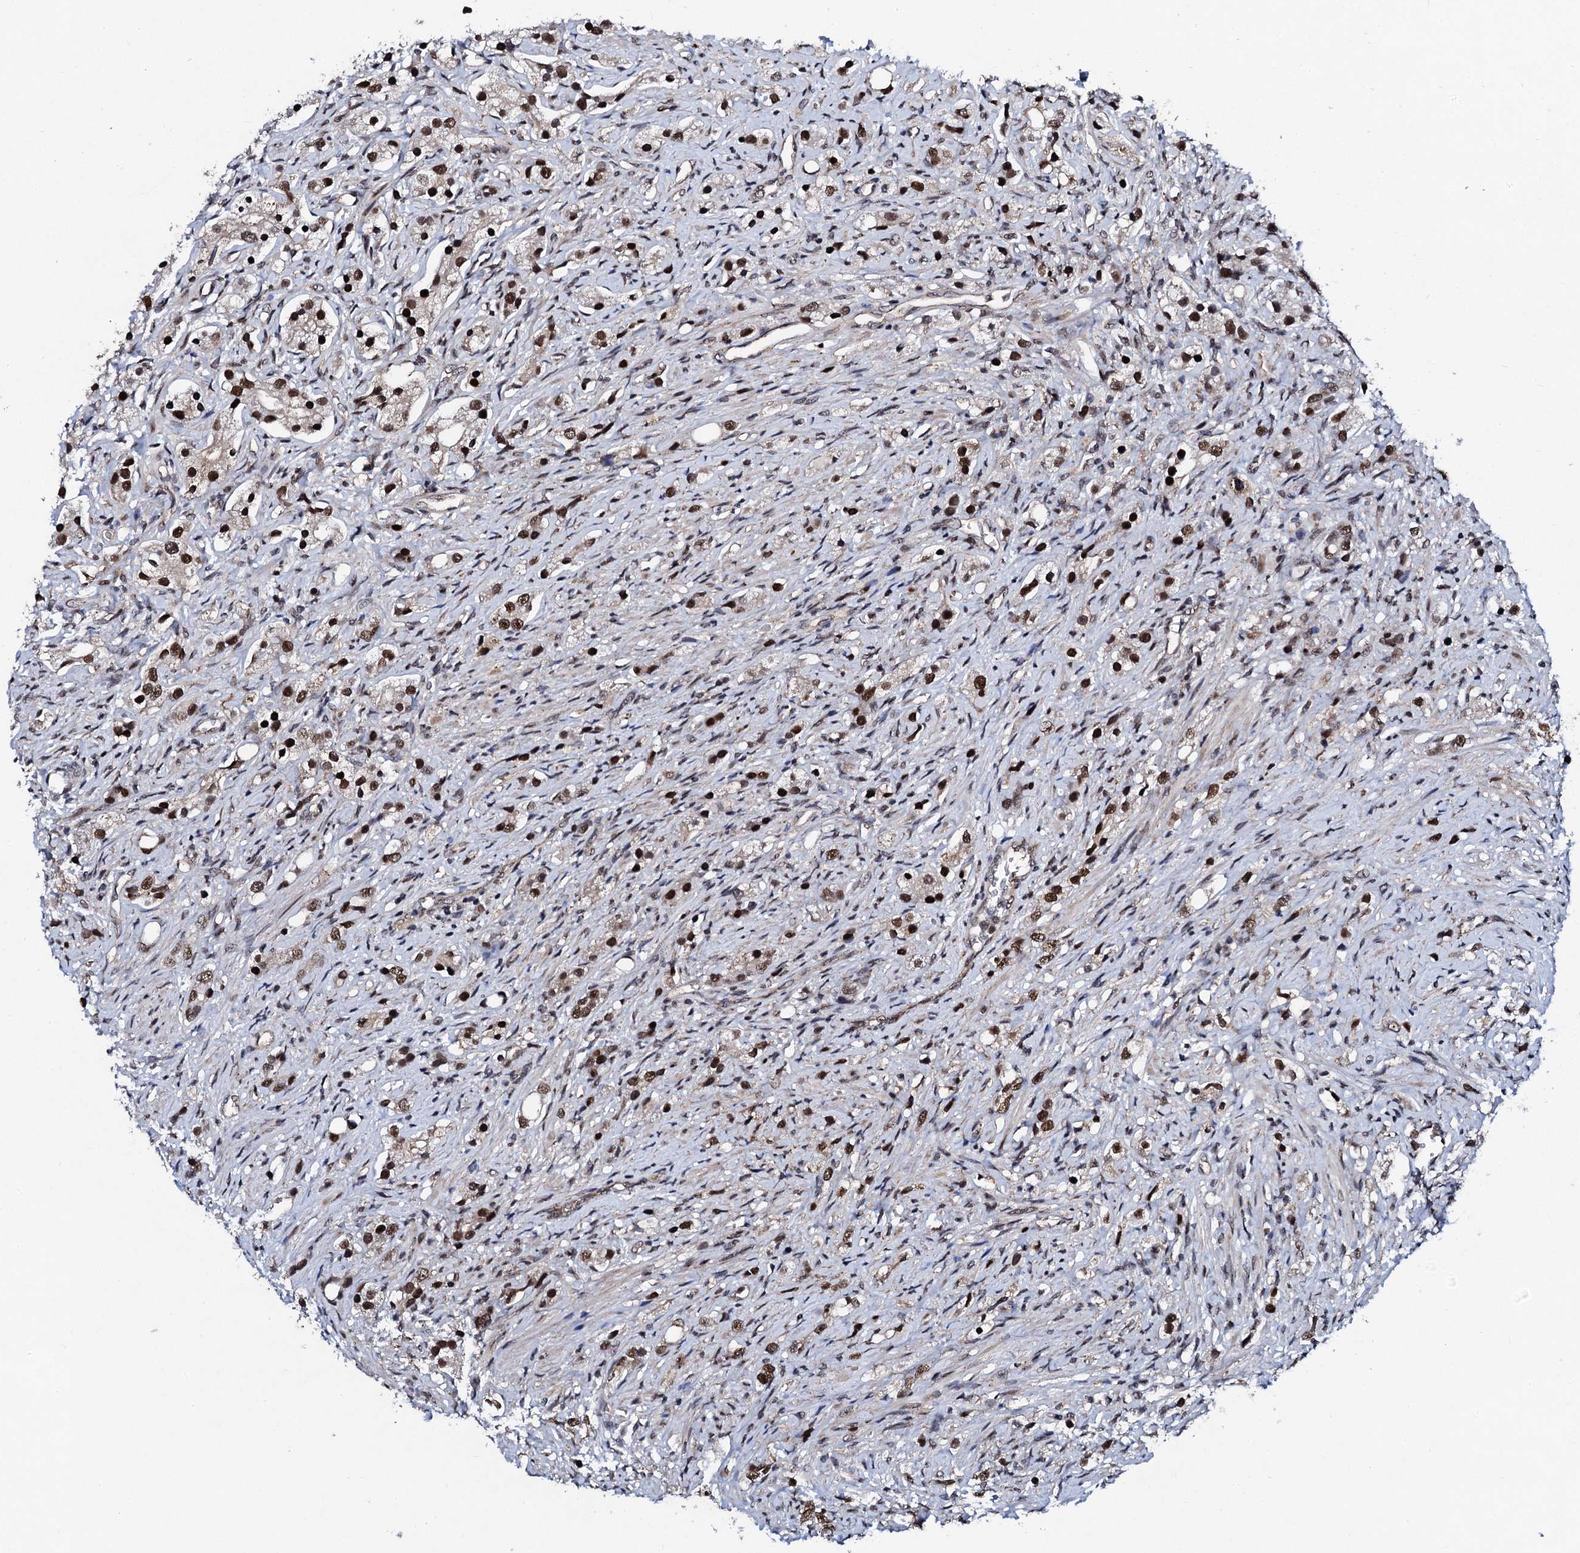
{"staining": {"intensity": "strong", "quantity": ">75%", "location": "nuclear"}, "tissue": "prostate cancer", "cell_type": "Tumor cells", "image_type": "cancer", "snomed": [{"axis": "morphology", "description": "Adenocarcinoma, High grade"}, {"axis": "topography", "description": "Prostate"}], "caption": "Immunohistochemical staining of human prostate cancer demonstrates high levels of strong nuclear staining in about >75% of tumor cells.", "gene": "CSTF3", "patient": {"sex": "male", "age": 63}}